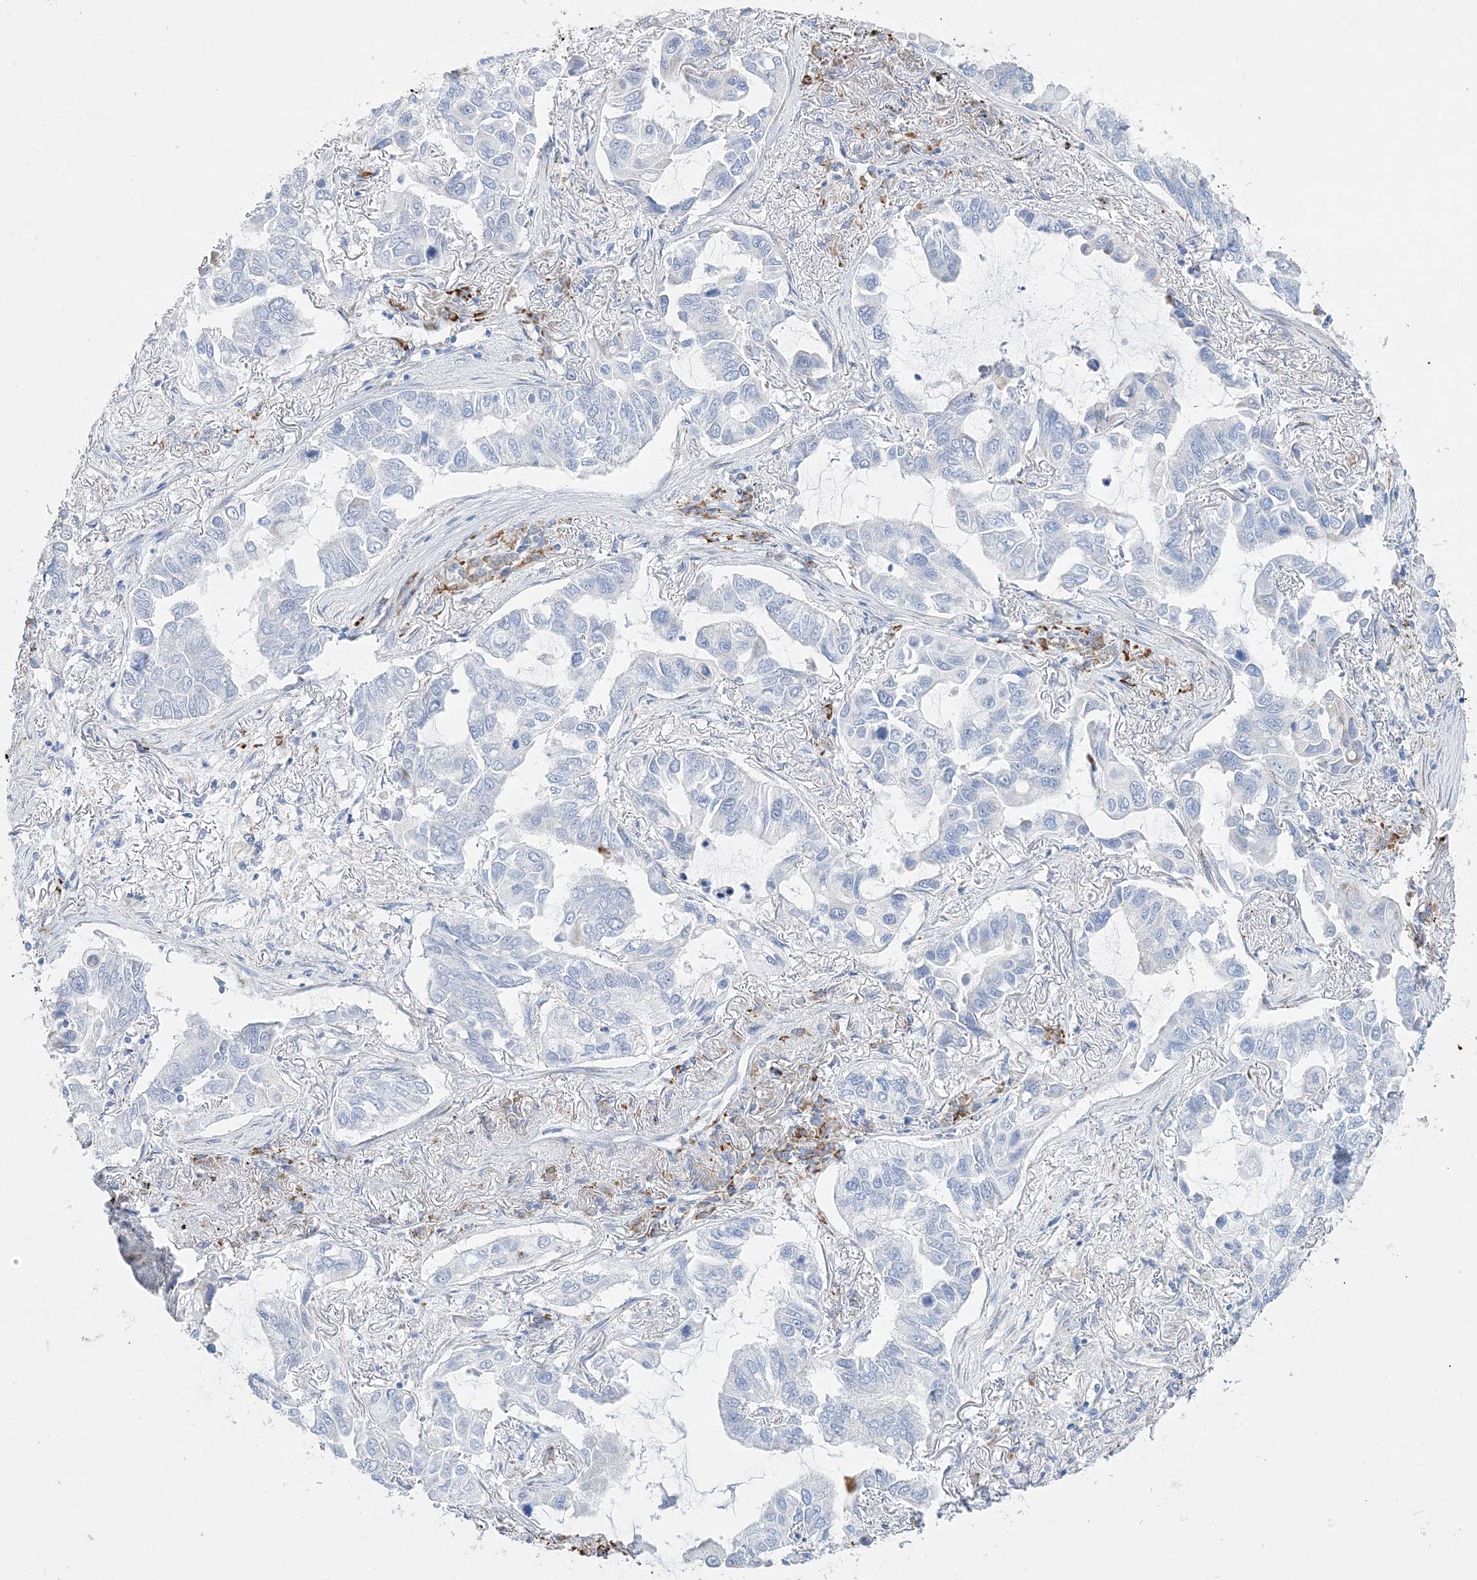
{"staining": {"intensity": "negative", "quantity": "none", "location": "none"}, "tissue": "lung cancer", "cell_type": "Tumor cells", "image_type": "cancer", "snomed": [{"axis": "morphology", "description": "Adenocarcinoma, NOS"}, {"axis": "topography", "description": "Lung"}], "caption": "High power microscopy photomicrograph of an immunohistochemistry histopathology image of lung cancer, revealing no significant expression in tumor cells.", "gene": "TSPYL6", "patient": {"sex": "male", "age": 64}}